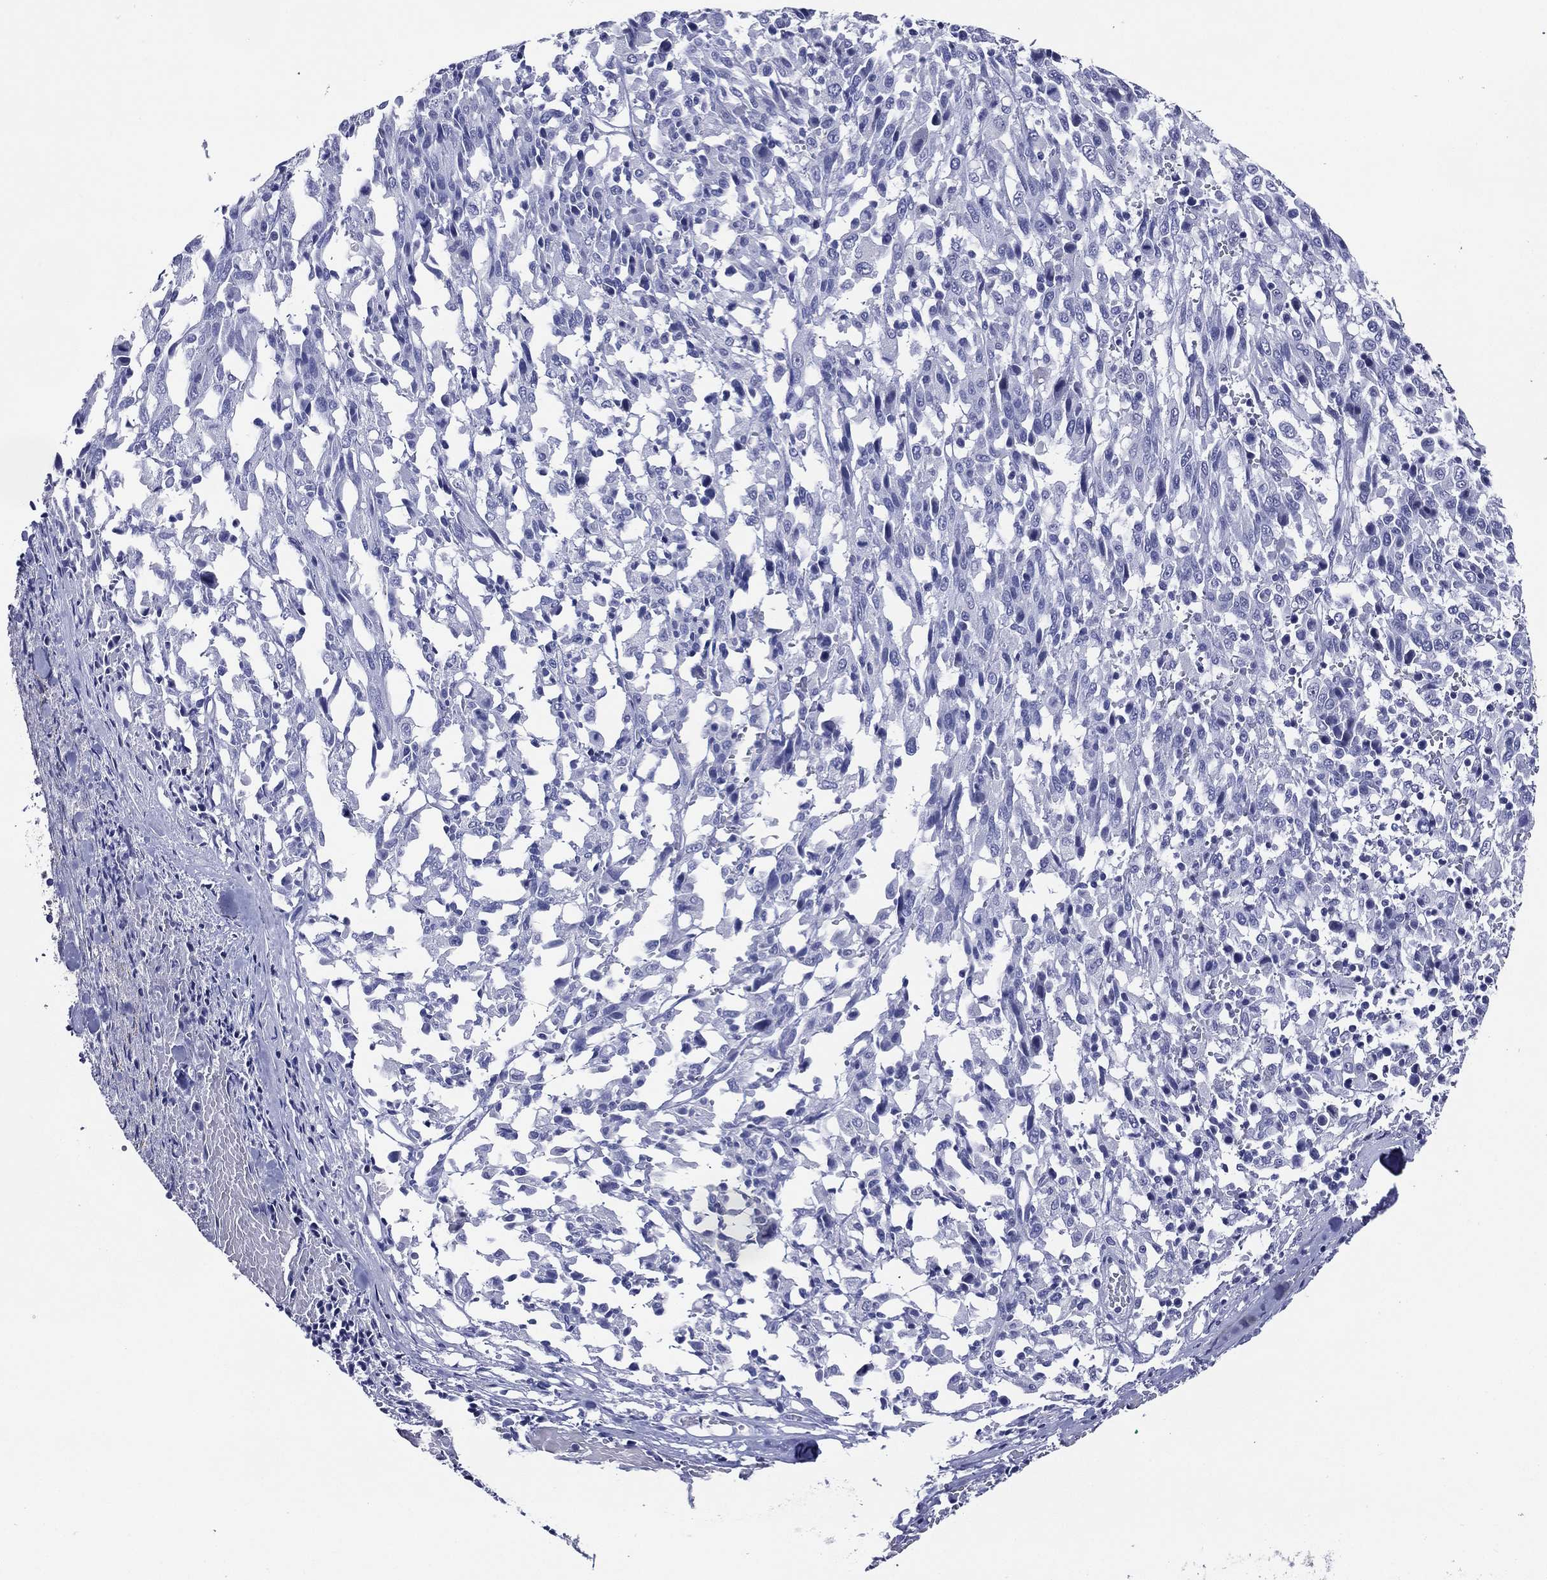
{"staining": {"intensity": "negative", "quantity": "none", "location": "none"}, "tissue": "melanoma", "cell_type": "Tumor cells", "image_type": "cancer", "snomed": [{"axis": "morphology", "description": "Malignant melanoma, NOS"}, {"axis": "topography", "description": "Skin"}], "caption": "An IHC histopathology image of malignant melanoma is shown. There is no staining in tumor cells of malignant melanoma.", "gene": "ACE2", "patient": {"sex": "female", "age": 91}}